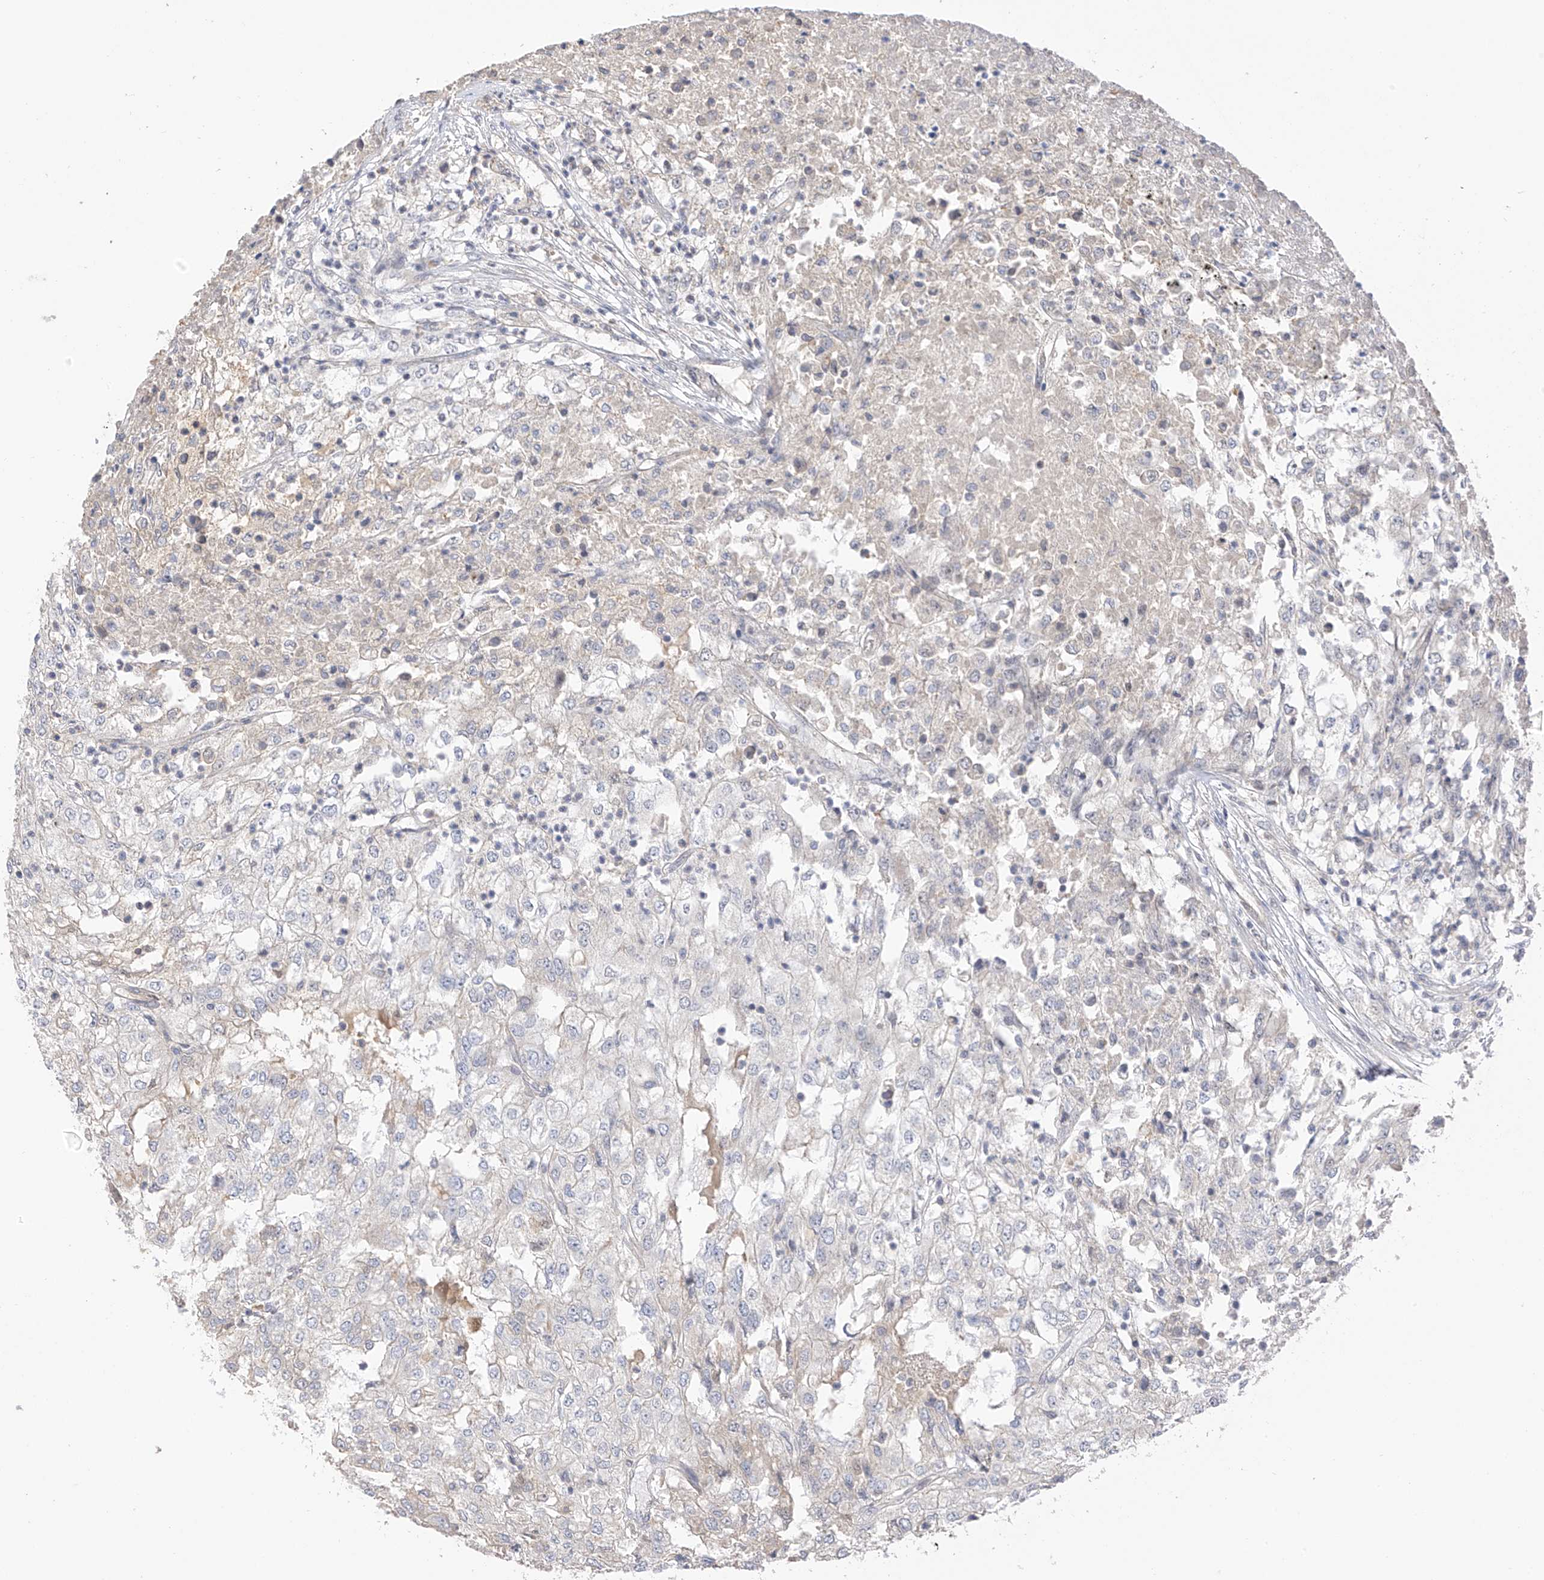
{"staining": {"intensity": "negative", "quantity": "none", "location": "none"}, "tissue": "renal cancer", "cell_type": "Tumor cells", "image_type": "cancer", "snomed": [{"axis": "morphology", "description": "Adenocarcinoma, NOS"}, {"axis": "topography", "description": "Kidney"}], "caption": "The image exhibits no staining of tumor cells in renal cancer. Brightfield microscopy of IHC stained with DAB (3,3'-diaminobenzidine) (brown) and hematoxylin (blue), captured at high magnification.", "gene": "REC8", "patient": {"sex": "female", "age": 54}}